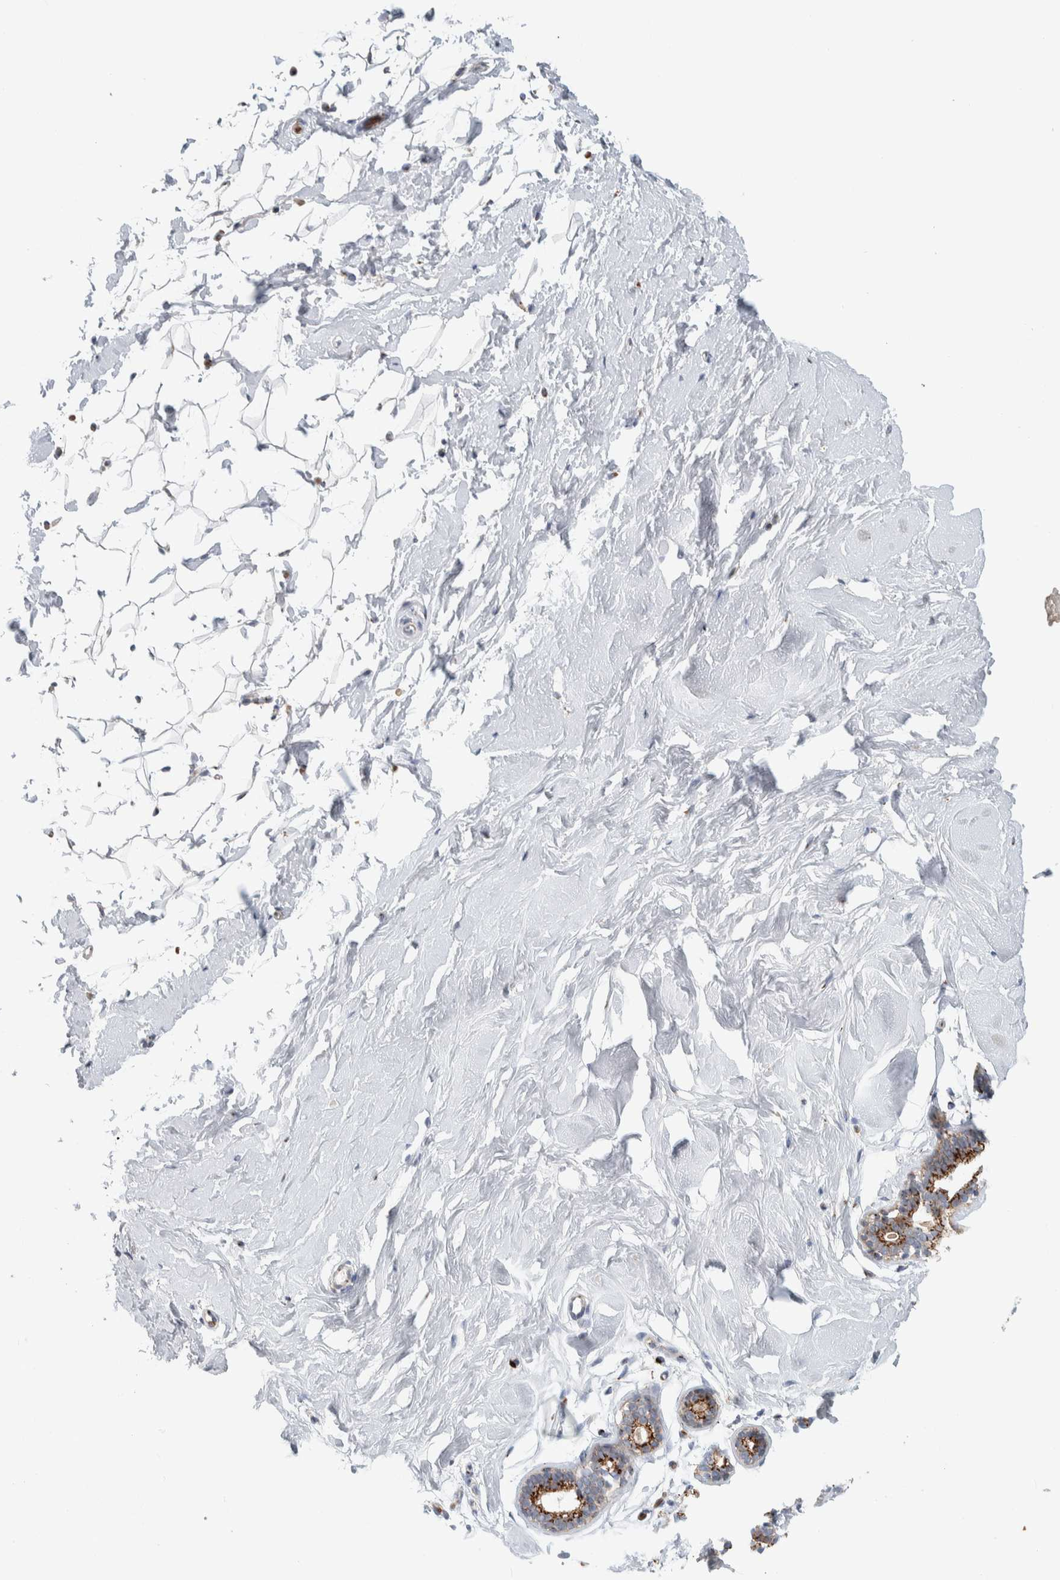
{"staining": {"intensity": "moderate", "quantity": ">75%", "location": "cytoplasmic/membranous"}, "tissue": "breast", "cell_type": "Adipocytes", "image_type": "normal", "snomed": [{"axis": "morphology", "description": "Normal tissue, NOS"}, {"axis": "topography", "description": "Breast"}], "caption": "A brown stain labels moderate cytoplasmic/membranous staining of a protein in adipocytes of unremarkable human breast.", "gene": "SLC38A10", "patient": {"sex": "female", "age": 23}}